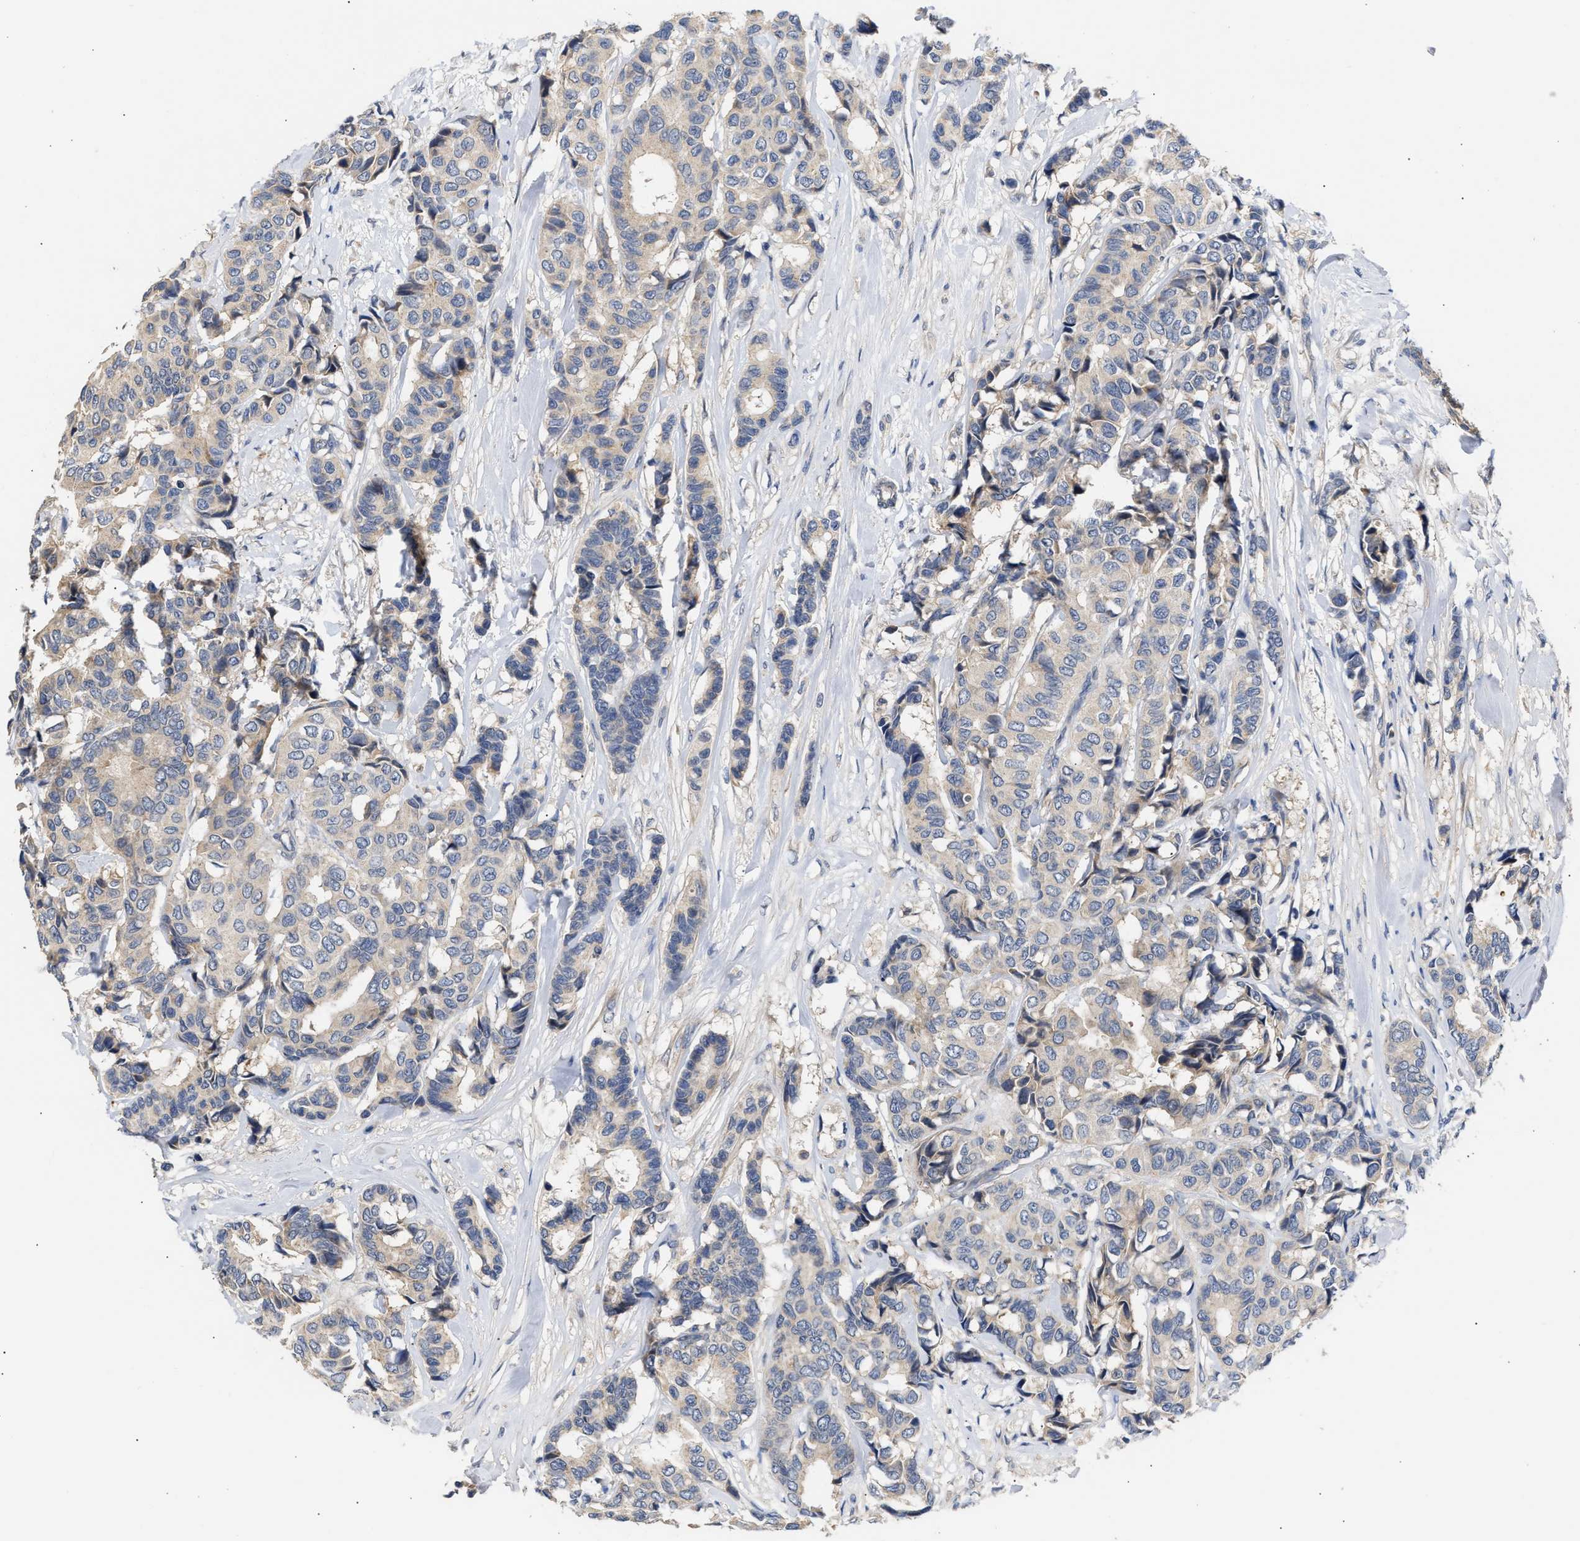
{"staining": {"intensity": "negative", "quantity": "none", "location": "none"}, "tissue": "breast cancer", "cell_type": "Tumor cells", "image_type": "cancer", "snomed": [{"axis": "morphology", "description": "Duct carcinoma"}, {"axis": "topography", "description": "Breast"}], "caption": "This is a image of IHC staining of breast cancer (infiltrating ductal carcinoma), which shows no staining in tumor cells.", "gene": "KASH5", "patient": {"sex": "female", "age": 87}}